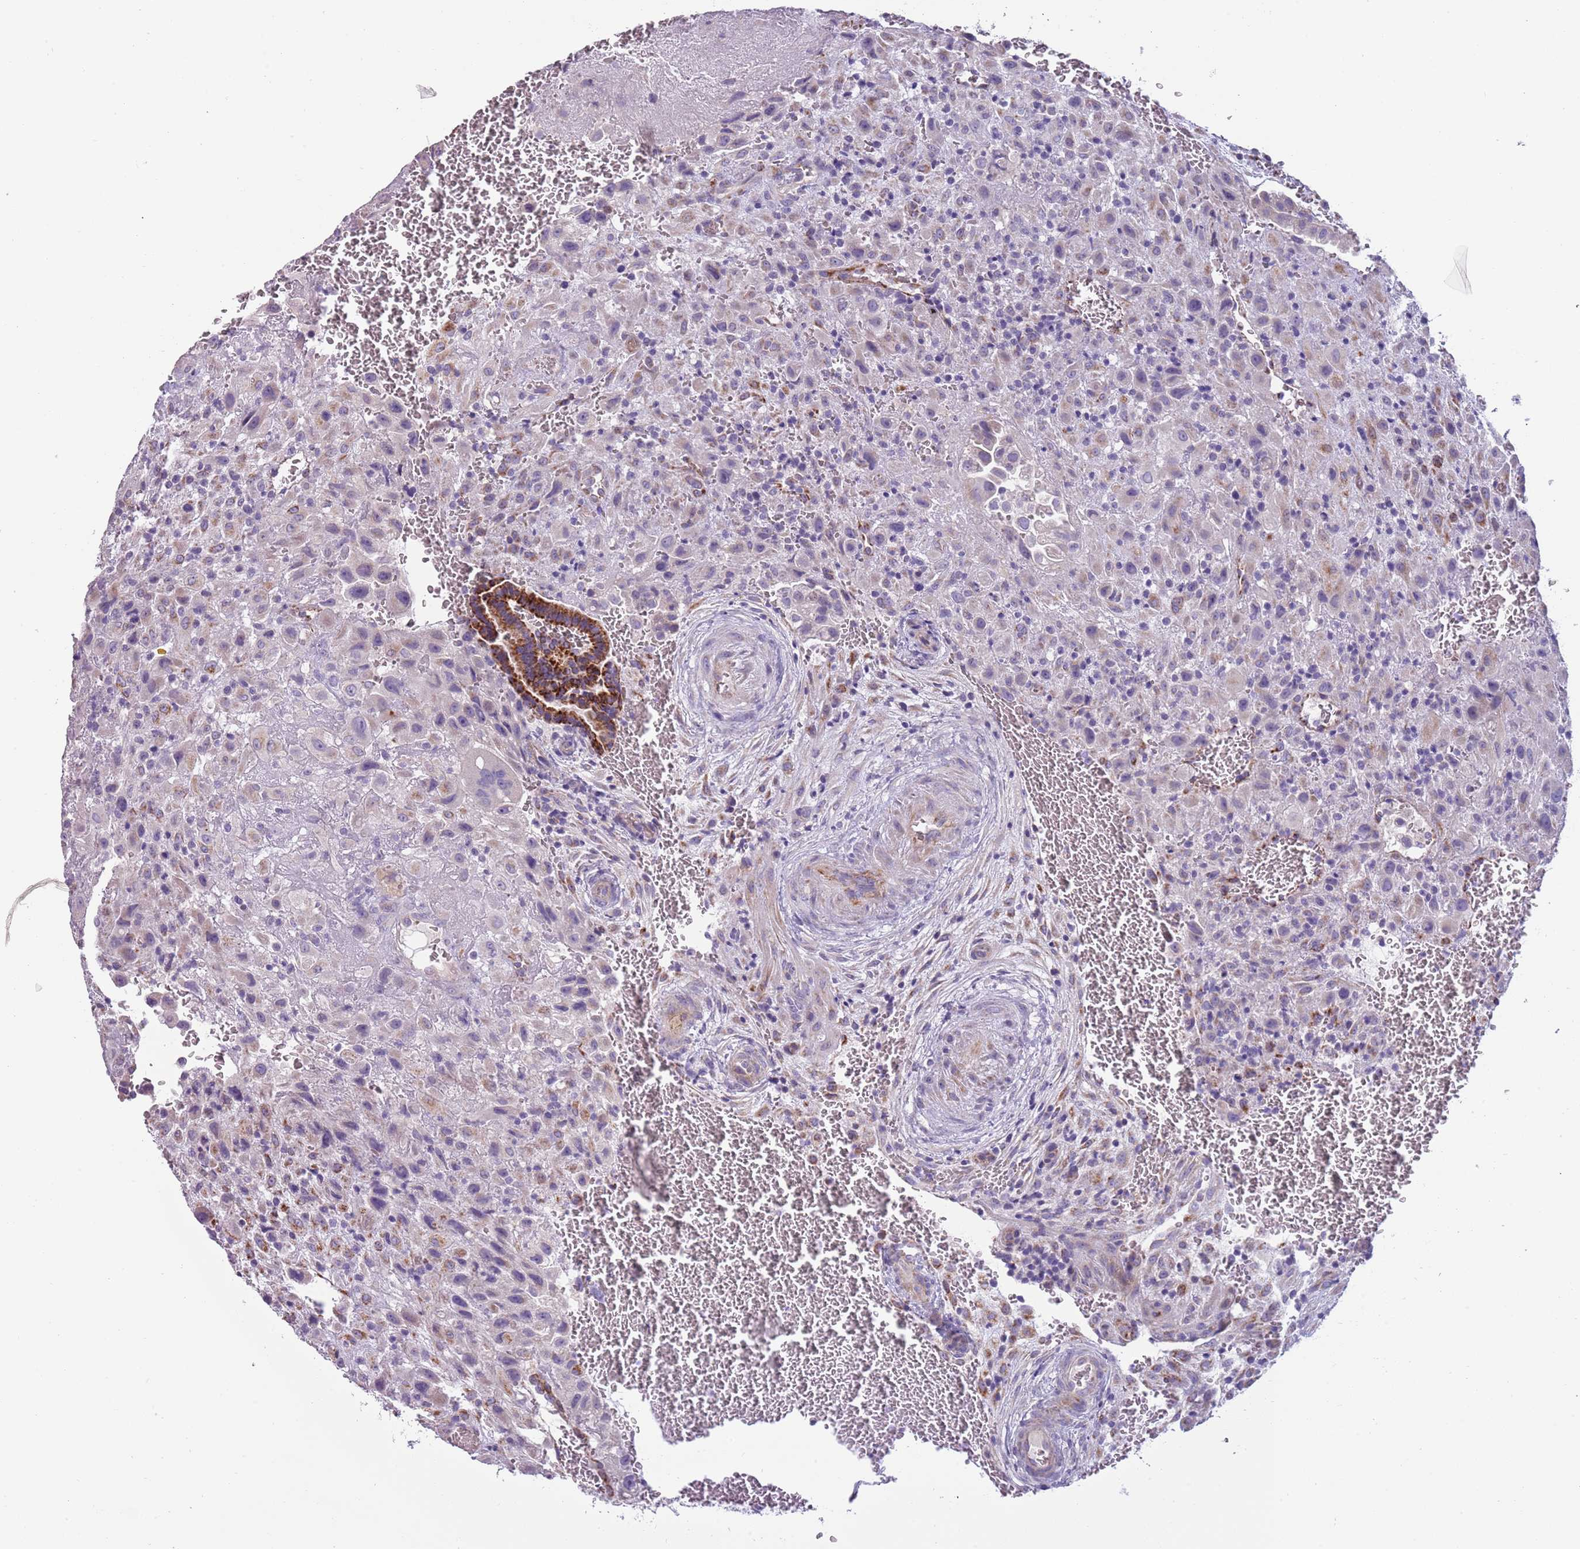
{"staining": {"intensity": "negative", "quantity": "none", "location": "none"}, "tissue": "placenta", "cell_type": "Decidual cells", "image_type": "normal", "snomed": [{"axis": "morphology", "description": "Normal tissue, NOS"}, {"axis": "topography", "description": "Placenta"}], "caption": "An immunohistochemistry (IHC) photomicrograph of normal placenta is shown. There is no staining in decidual cells of placenta.", "gene": "RNF222", "patient": {"sex": "female", "age": 35}}